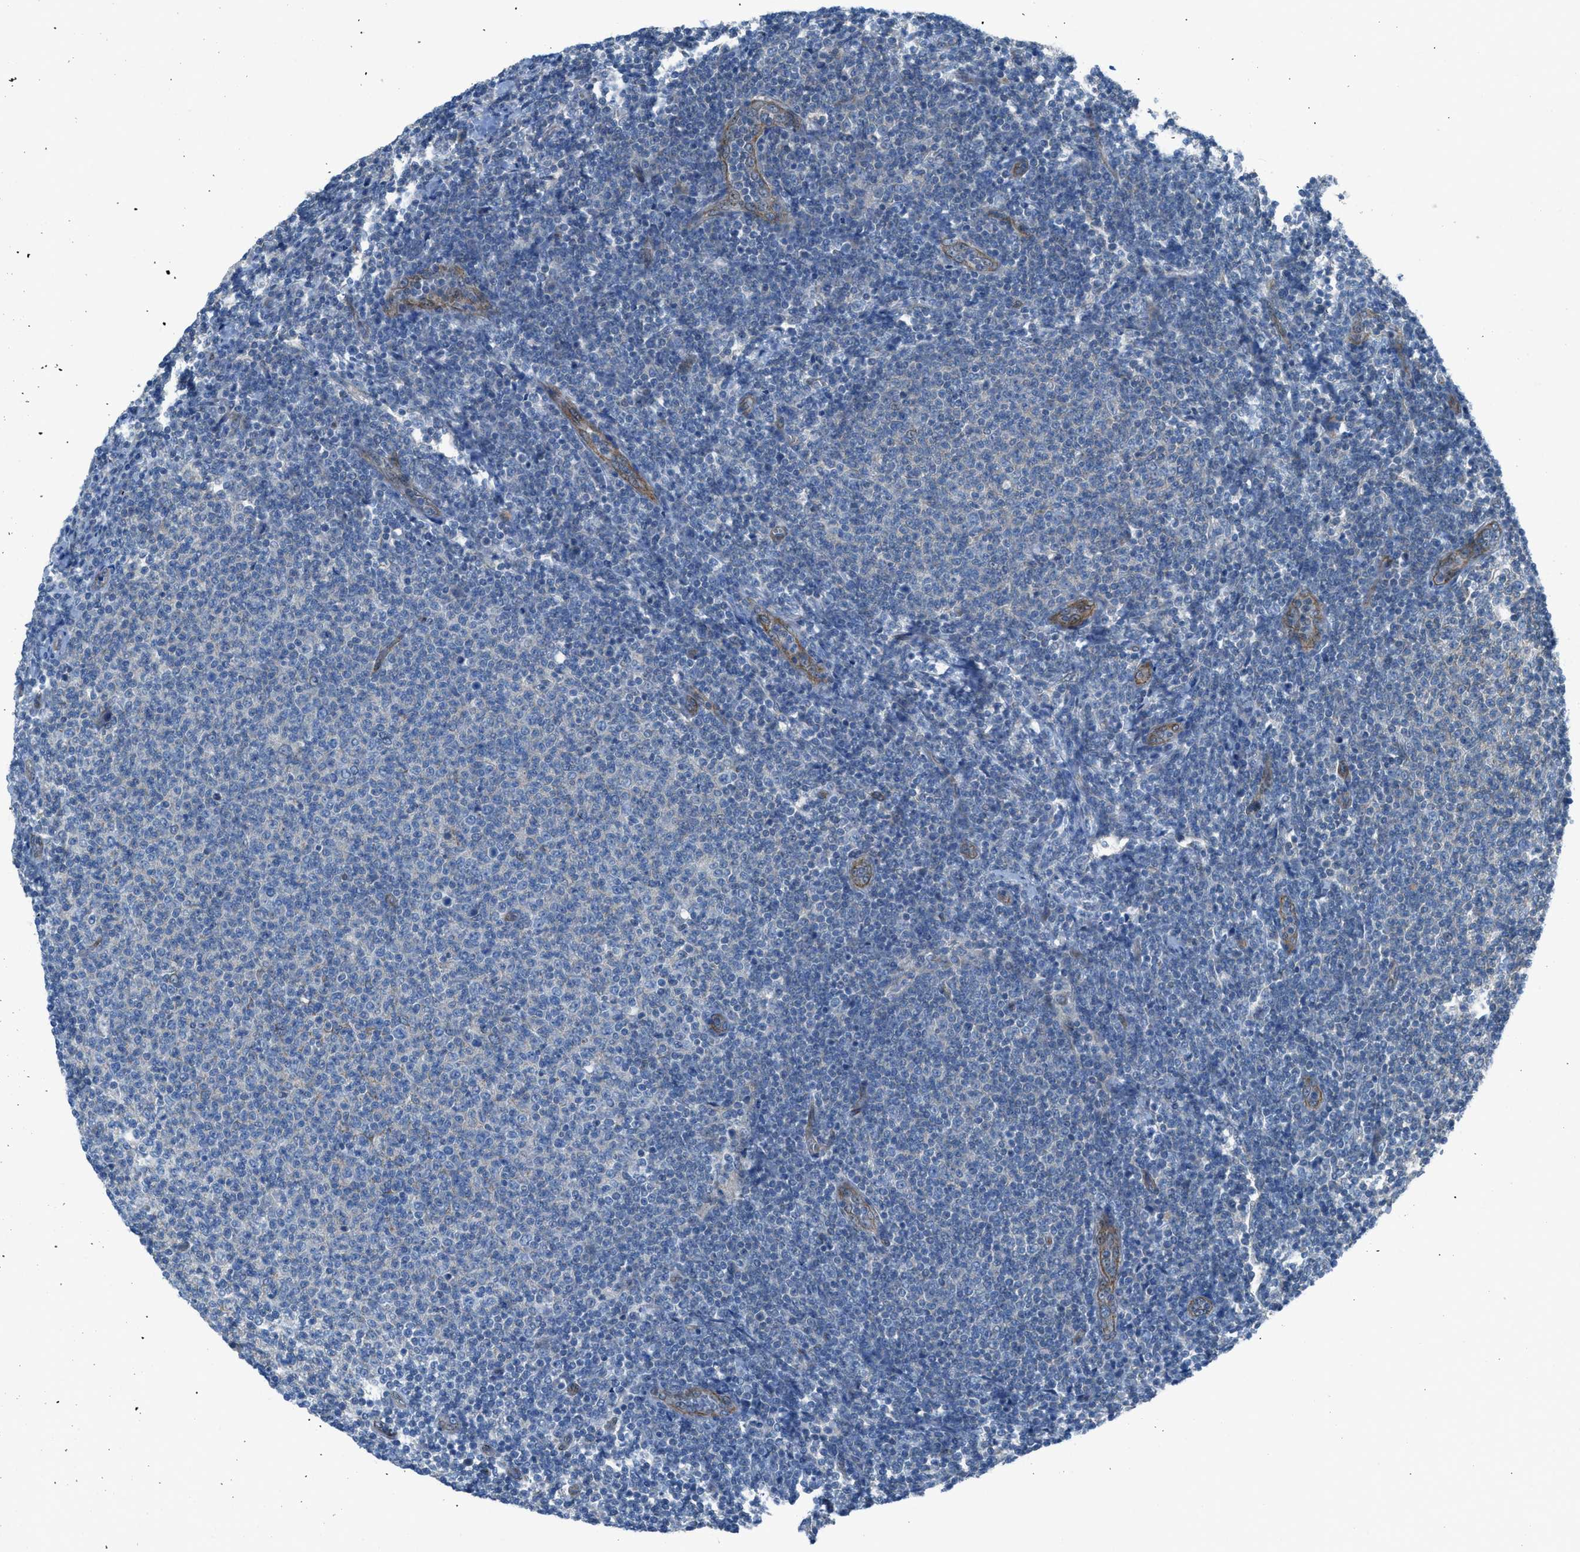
{"staining": {"intensity": "negative", "quantity": "none", "location": "none"}, "tissue": "lymphoma", "cell_type": "Tumor cells", "image_type": "cancer", "snomed": [{"axis": "morphology", "description": "Malignant lymphoma, non-Hodgkin's type, Low grade"}, {"axis": "topography", "description": "Lymph node"}], "caption": "A photomicrograph of human lymphoma is negative for staining in tumor cells.", "gene": "PRKN", "patient": {"sex": "male", "age": 66}}